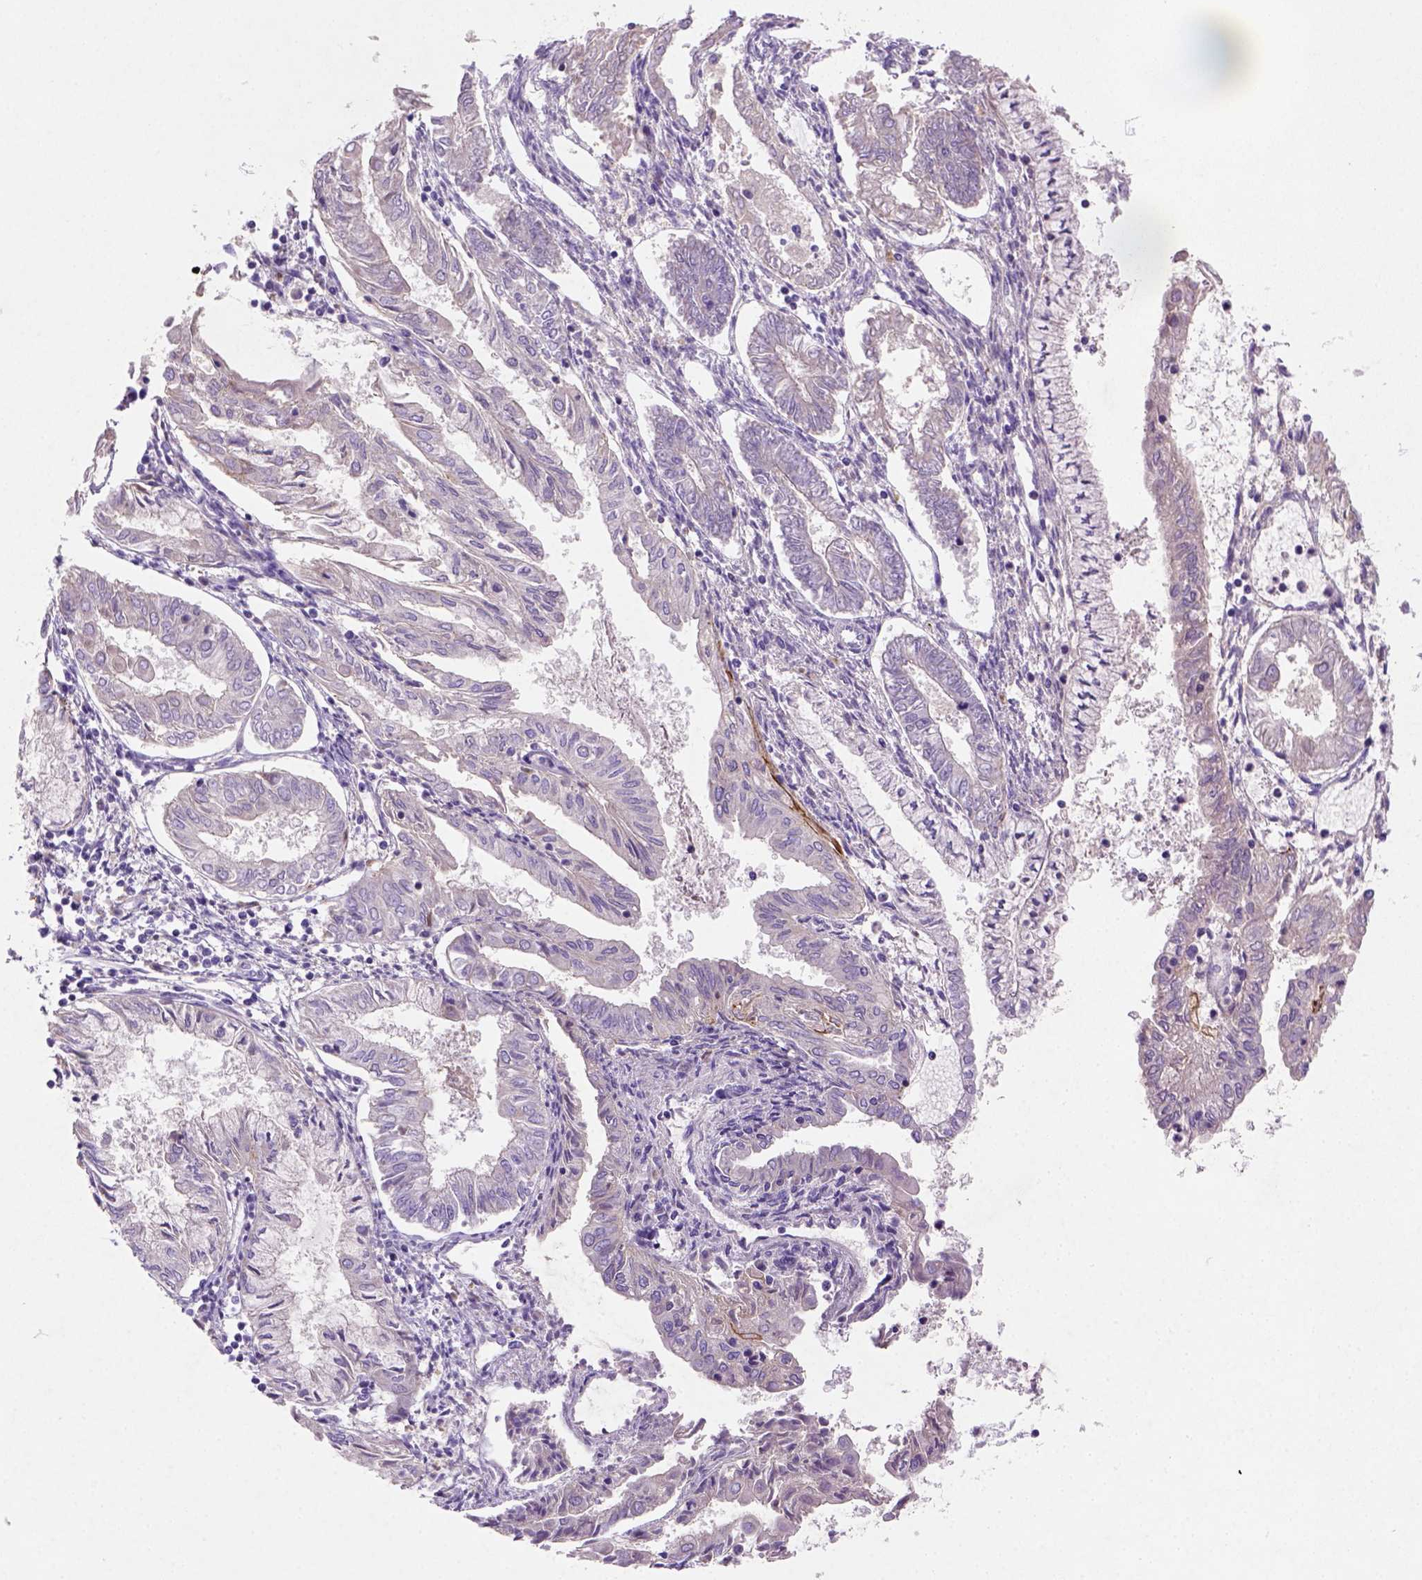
{"staining": {"intensity": "negative", "quantity": "none", "location": "none"}, "tissue": "endometrial cancer", "cell_type": "Tumor cells", "image_type": "cancer", "snomed": [{"axis": "morphology", "description": "Adenocarcinoma, NOS"}, {"axis": "topography", "description": "Endometrium"}], "caption": "An image of endometrial cancer (adenocarcinoma) stained for a protein reveals no brown staining in tumor cells. (Immunohistochemistry, brightfield microscopy, high magnification).", "gene": "NUDT2", "patient": {"sex": "female", "age": 68}}